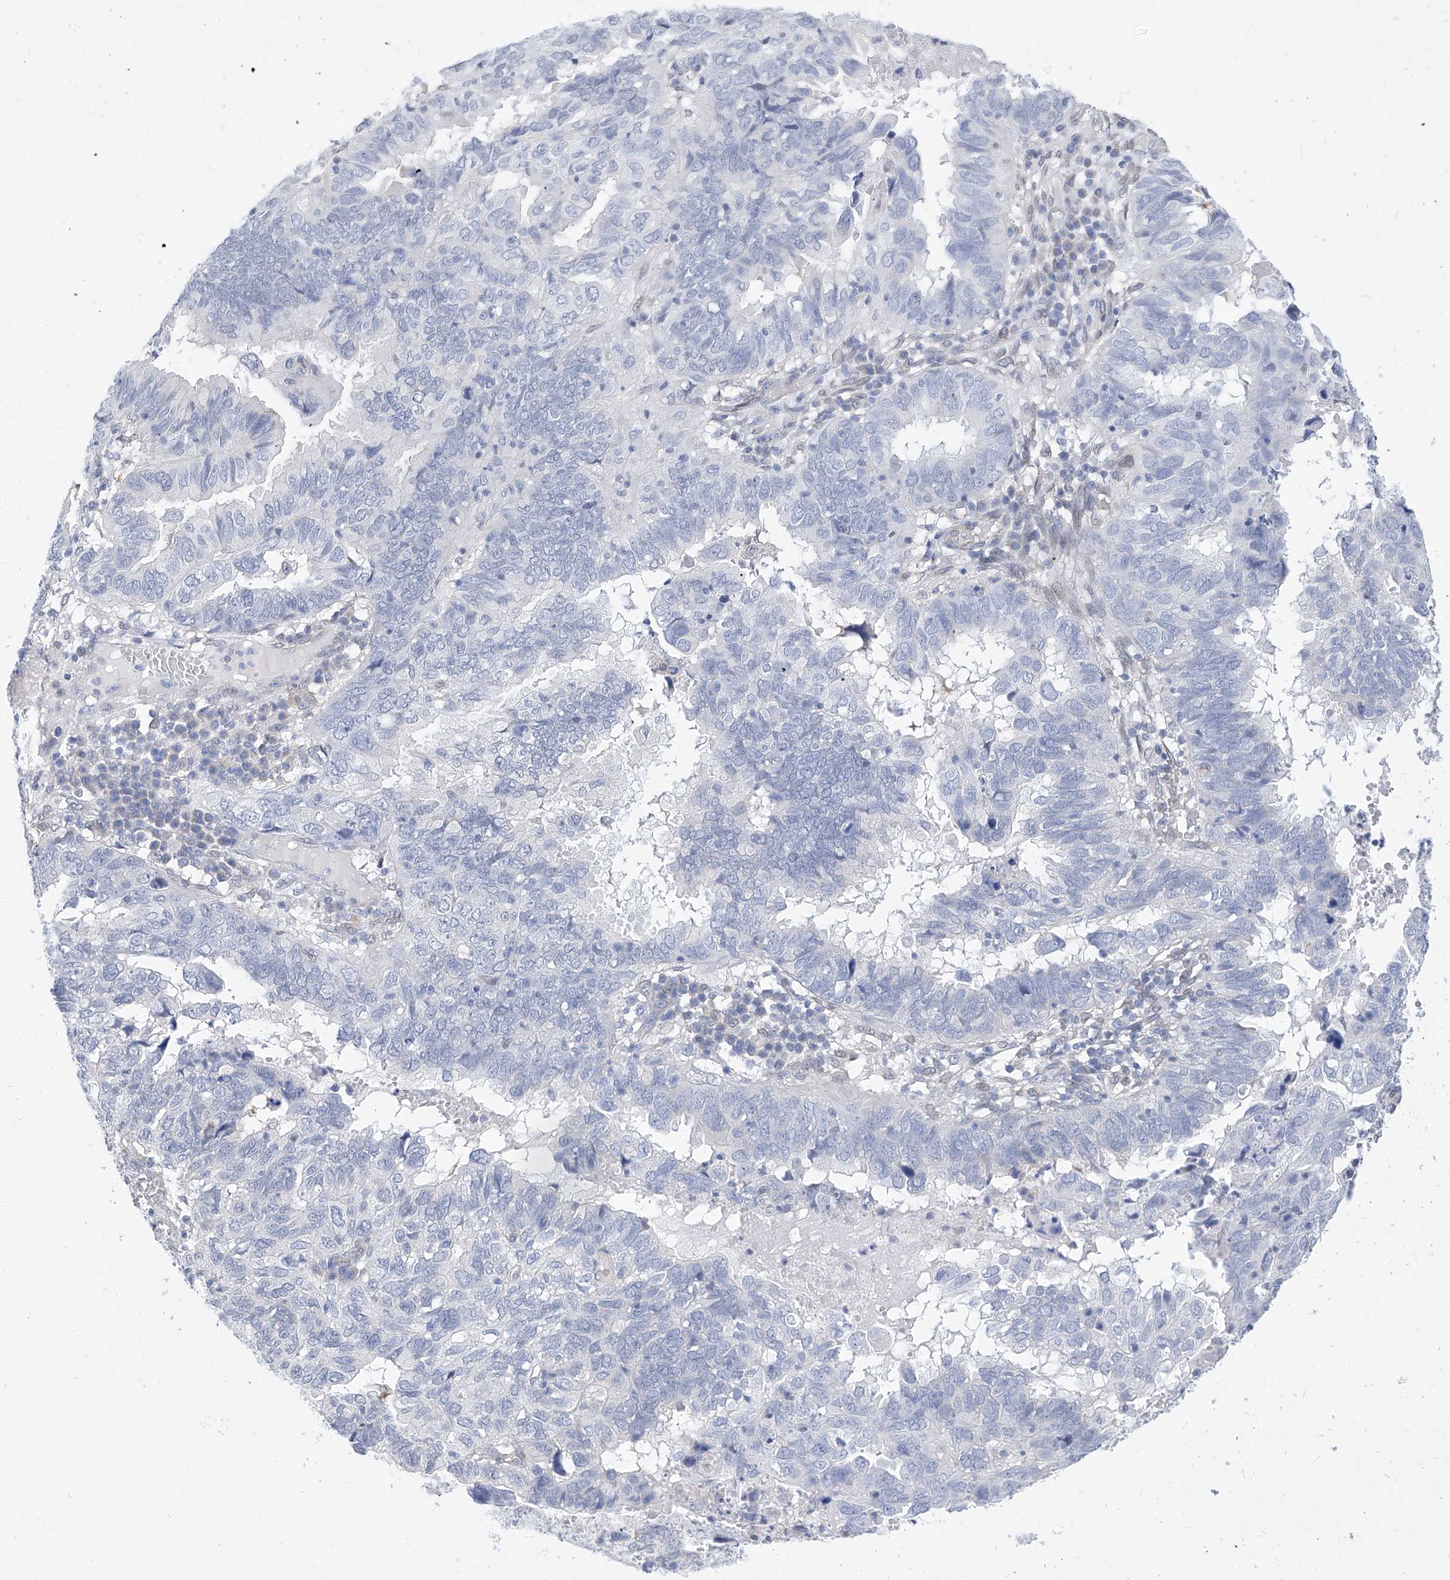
{"staining": {"intensity": "negative", "quantity": "none", "location": "none"}, "tissue": "endometrial cancer", "cell_type": "Tumor cells", "image_type": "cancer", "snomed": [{"axis": "morphology", "description": "Adenocarcinoma, NOS"}, {"axis": "topography", "description": "Uterus"}], "caption": "IHC micrograph of neoplastic tissue: human endometrial adenocarcinoma stained with DAB (3,3'-diaminobenzidine) displays no significant protein staining in tumor cells. (DAB immunohistochemistry with hematoxylin counter stain).", "gene": "MX2", "patient": {"sex": "female", "age": 77}}